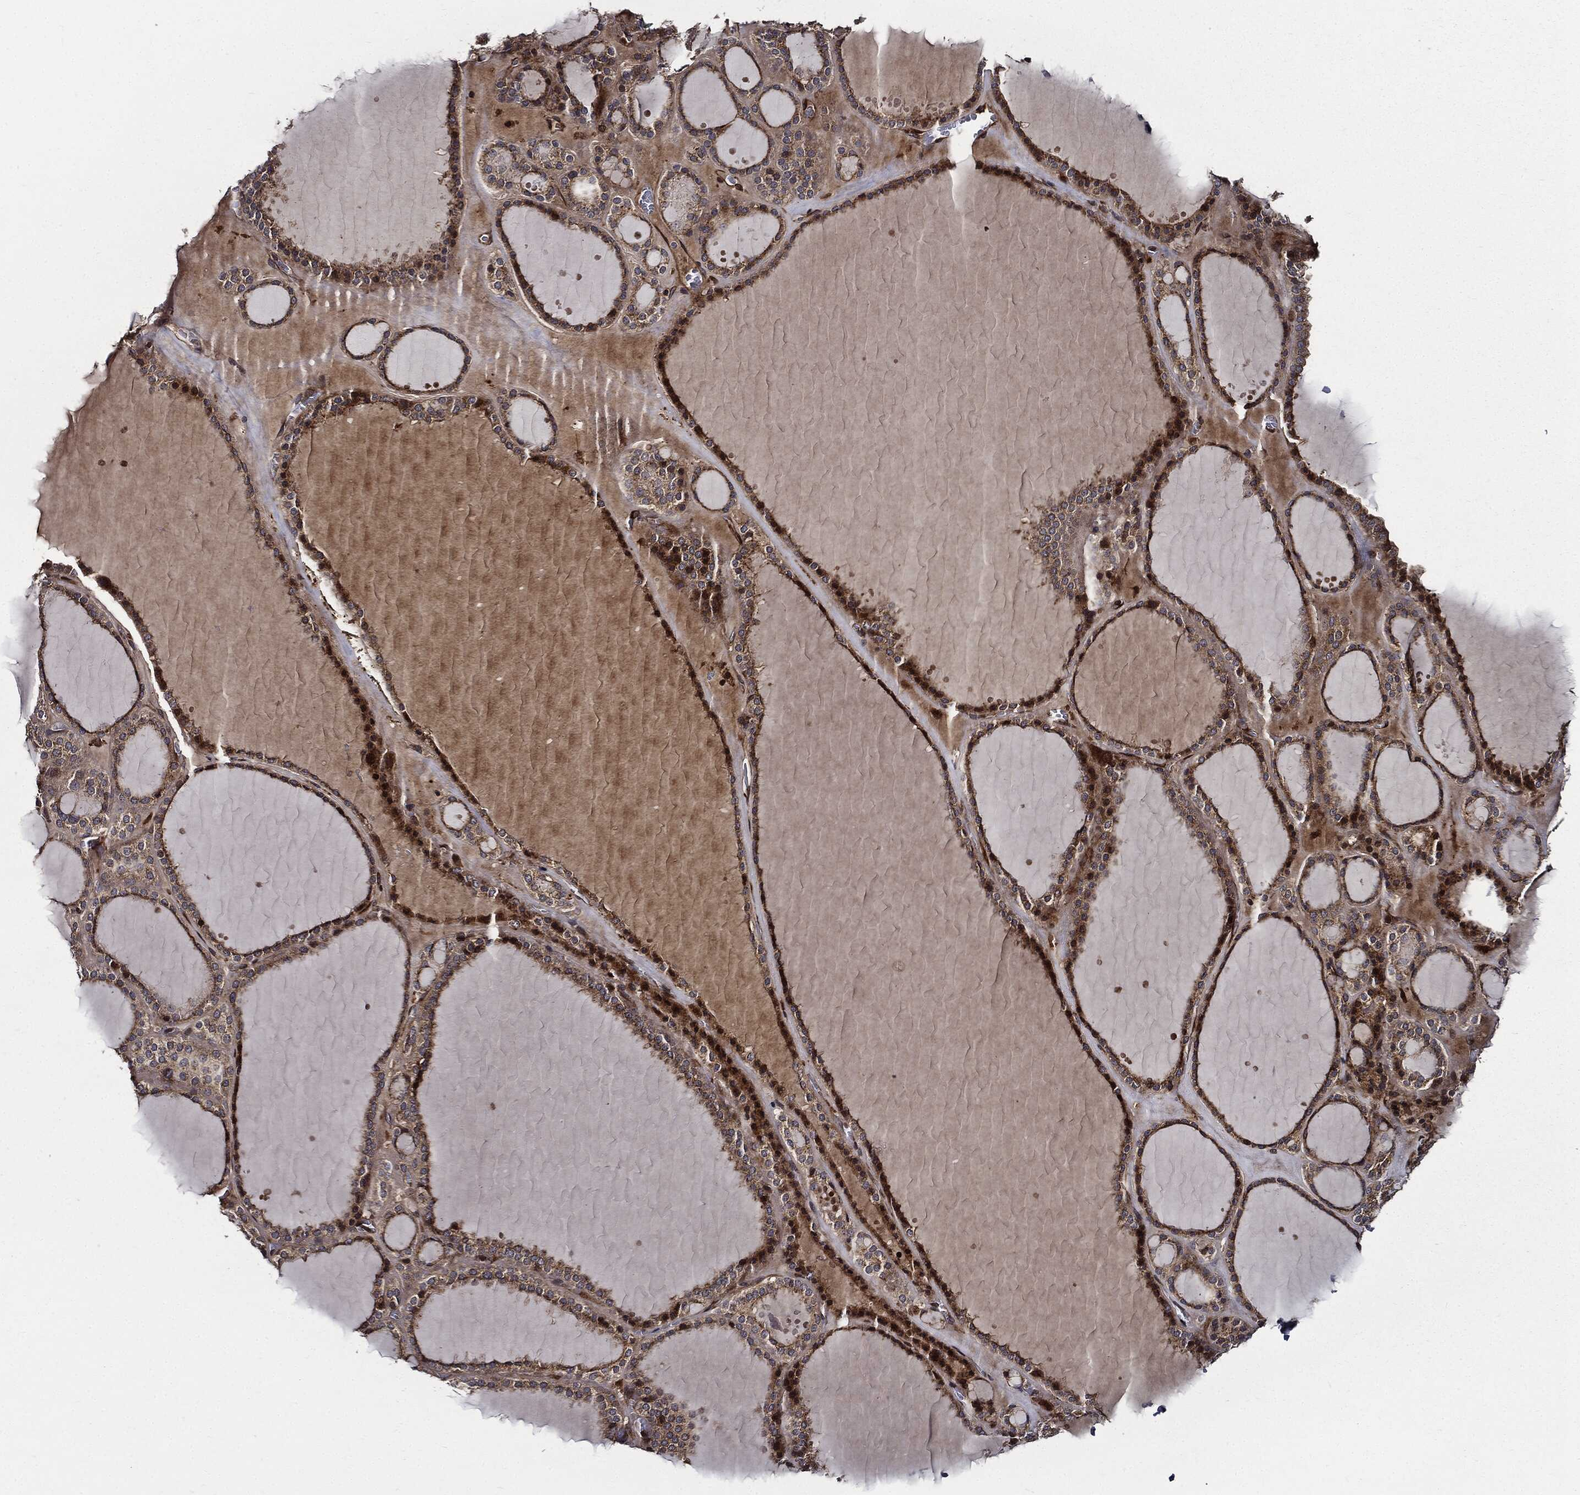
{"staining": {"intensity": "moderate", "quantity": ">75%", "location": "cytoplasmic/membranous"}, "tissue": "thyroid gland", "cell_type": "Glandular cells", "image_type": "normal", "snomed": [{"axis": "morphology", "description": "Normal tissue, NOS"}, {"axis": "topography", "description": "Thyroid gland"}], "caption": "Immunohistochemistry (IHC) (DAB (3,3'-diaminobenzidine)) staining of normal human thyroid gland exhibits moderate cytoplasmic/membranous protein expression in approximately >75% of glandular cells.", "gene": "HTT", "patient": {"sex": "male", "age": 63}}